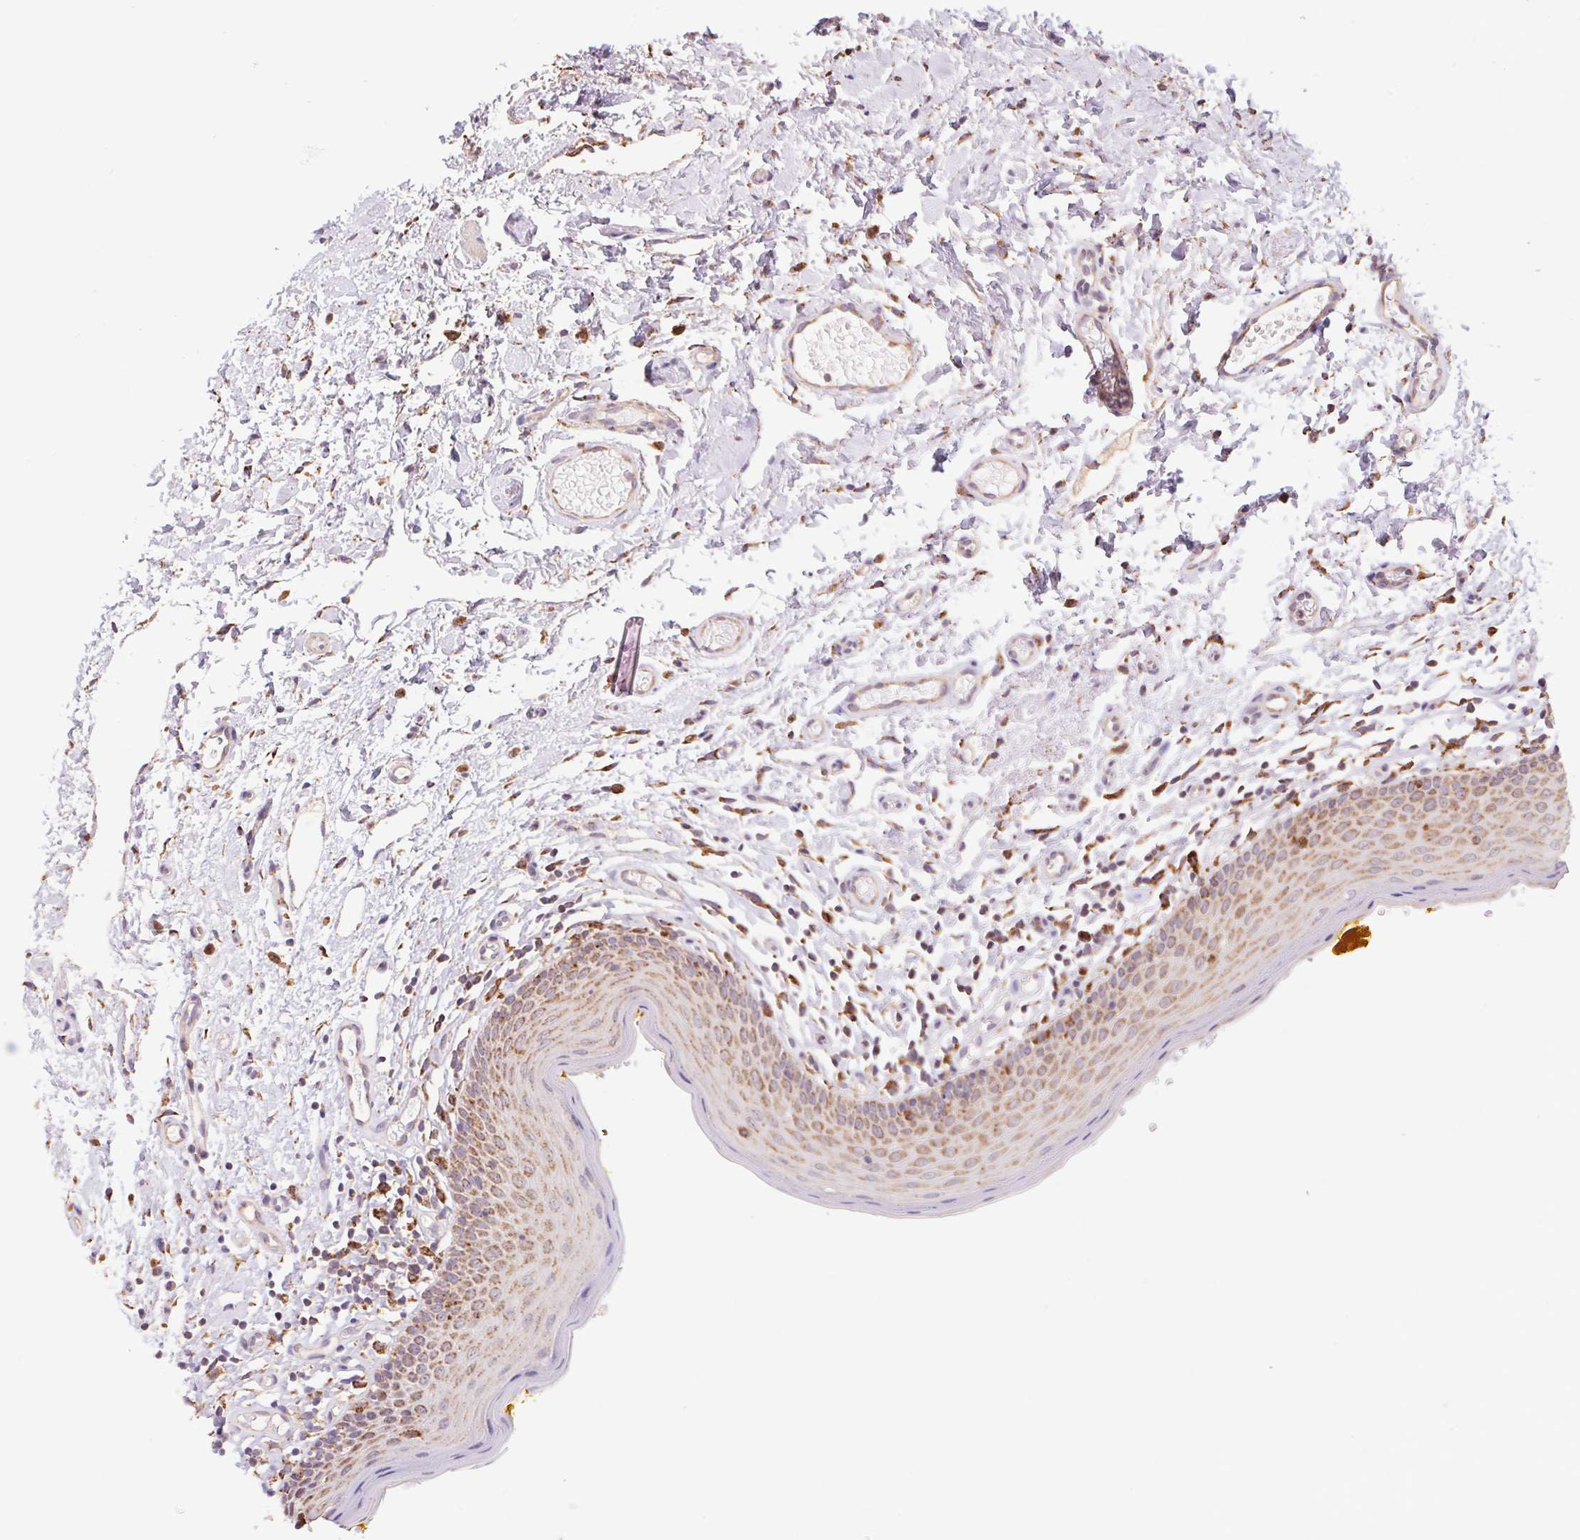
{"staining": {"intensity": "moderate", "quantity": "25%-75%", "location": "cytoplasmic/membranous"}, "tissue": "oral mucosa", "cell_type": "Squamous epithelial cells", "image_type": "normal", "snomed": [{"axis": "morphology", "description": "Normal tissue, NOS"}, {"axis": "topography", "description": "Oral tissue"}, {"axis": "topography", "description": "Tounge, NOS"}], "caption": "Immunohistochemistry (IHC) photomicrograph of benign oral mucosa: oral mucosa stained using immunohistochemistry (IHC) displays medium levels of moderate protein expression localized specifically in the cytoplasmic/membranous of squamous epithelial cells, appearing as a cytoplasmic/membranous brown color.", "gene": "URM1", "patient": {"sex": "female", "age": 58}}